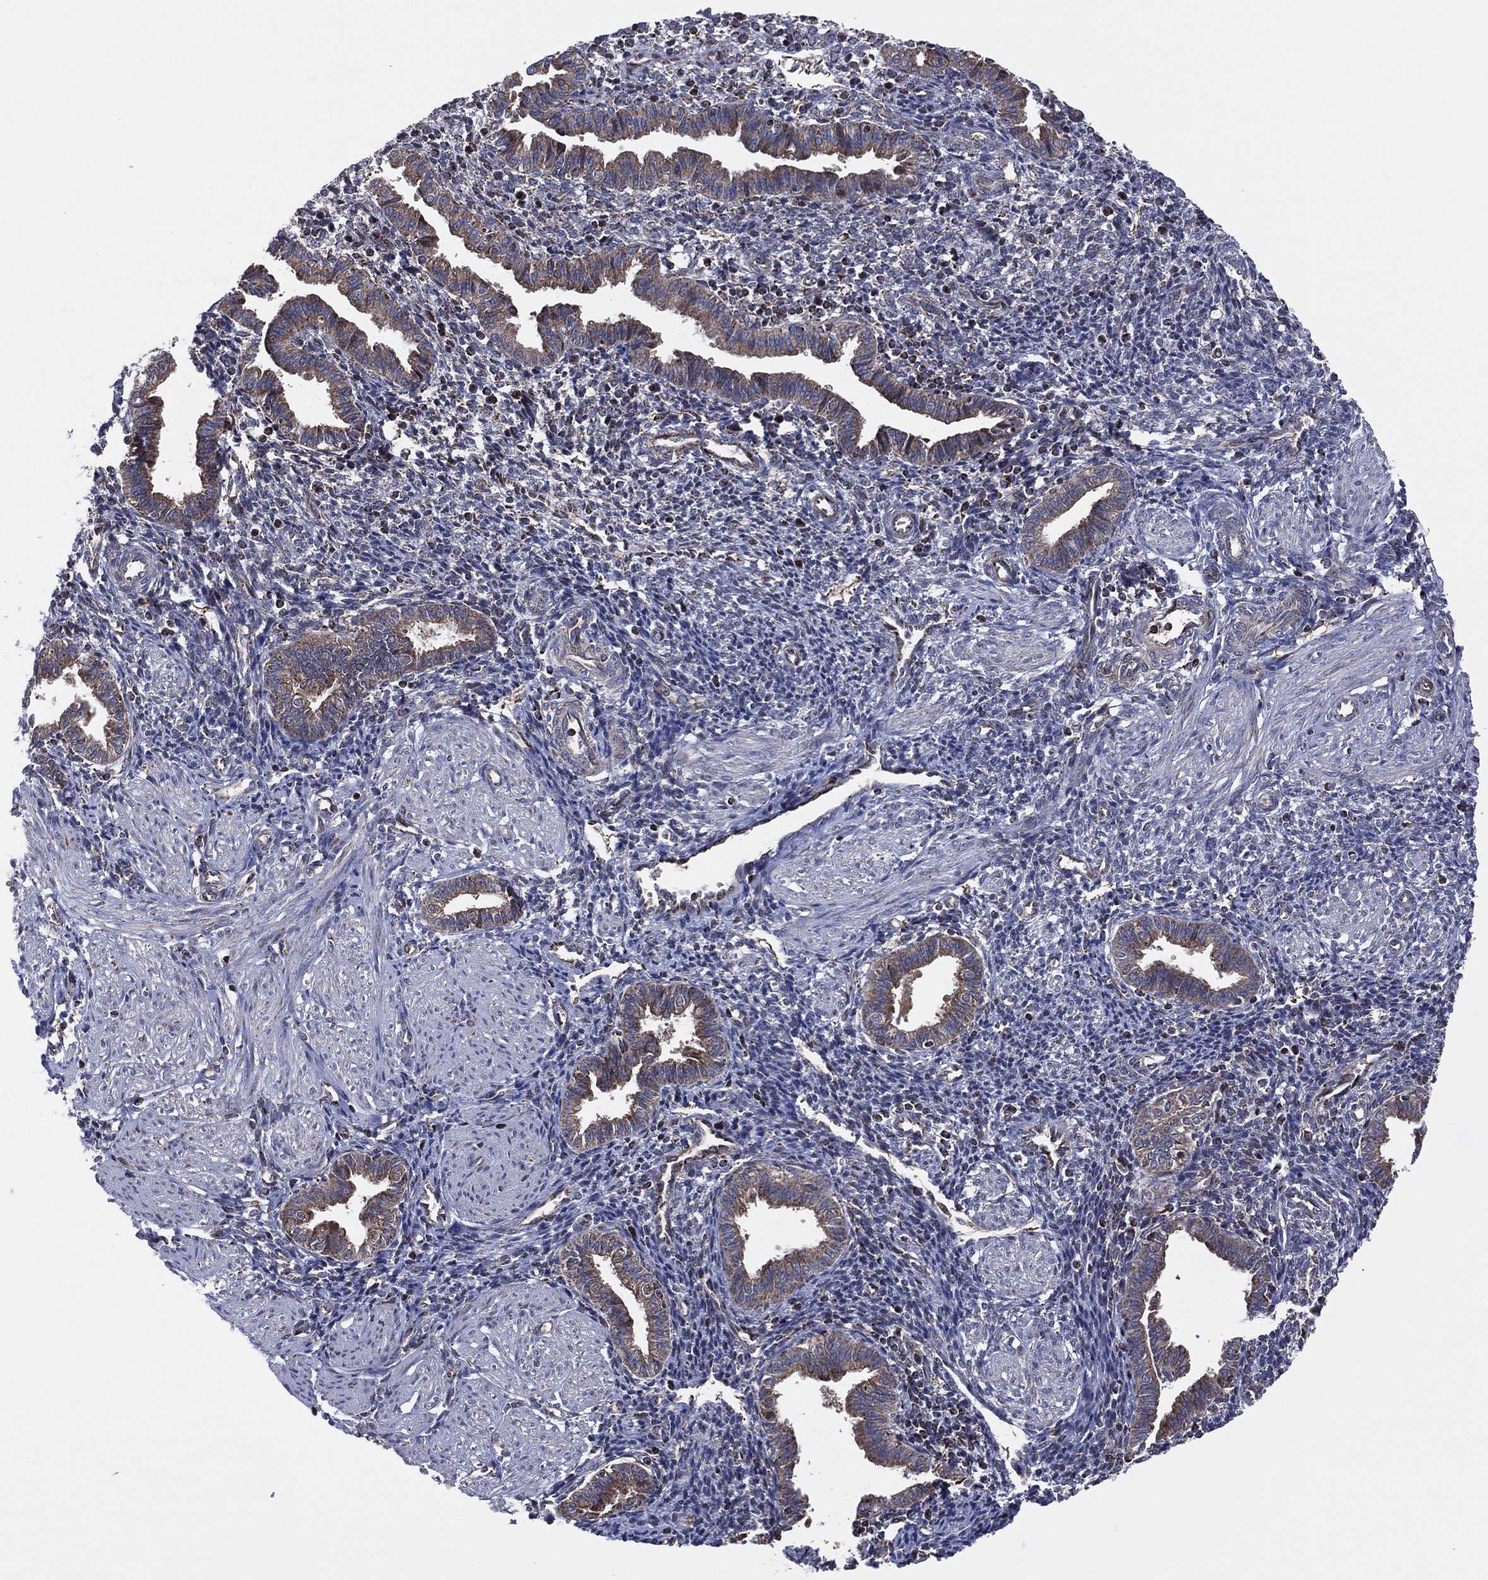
{"staining": {"intensity": "negative", "quantity": "none", "location": "none"}, "tissue": "endometrium", "cell_type": "Cells in endometrial stroma", "image_type": "normal", "snomed": [{"axis": "morphology", "description": "Normal tissue, NOS"}, {"axis": "topography", "description": "Endometrium"}], "caption": "This is an immunohistochemistry image of benign human endometrium. There is no positivity in cells in endometrial stroma.", "gene": "PIDD1", "patient": {"sex": "female", "age": 37}}